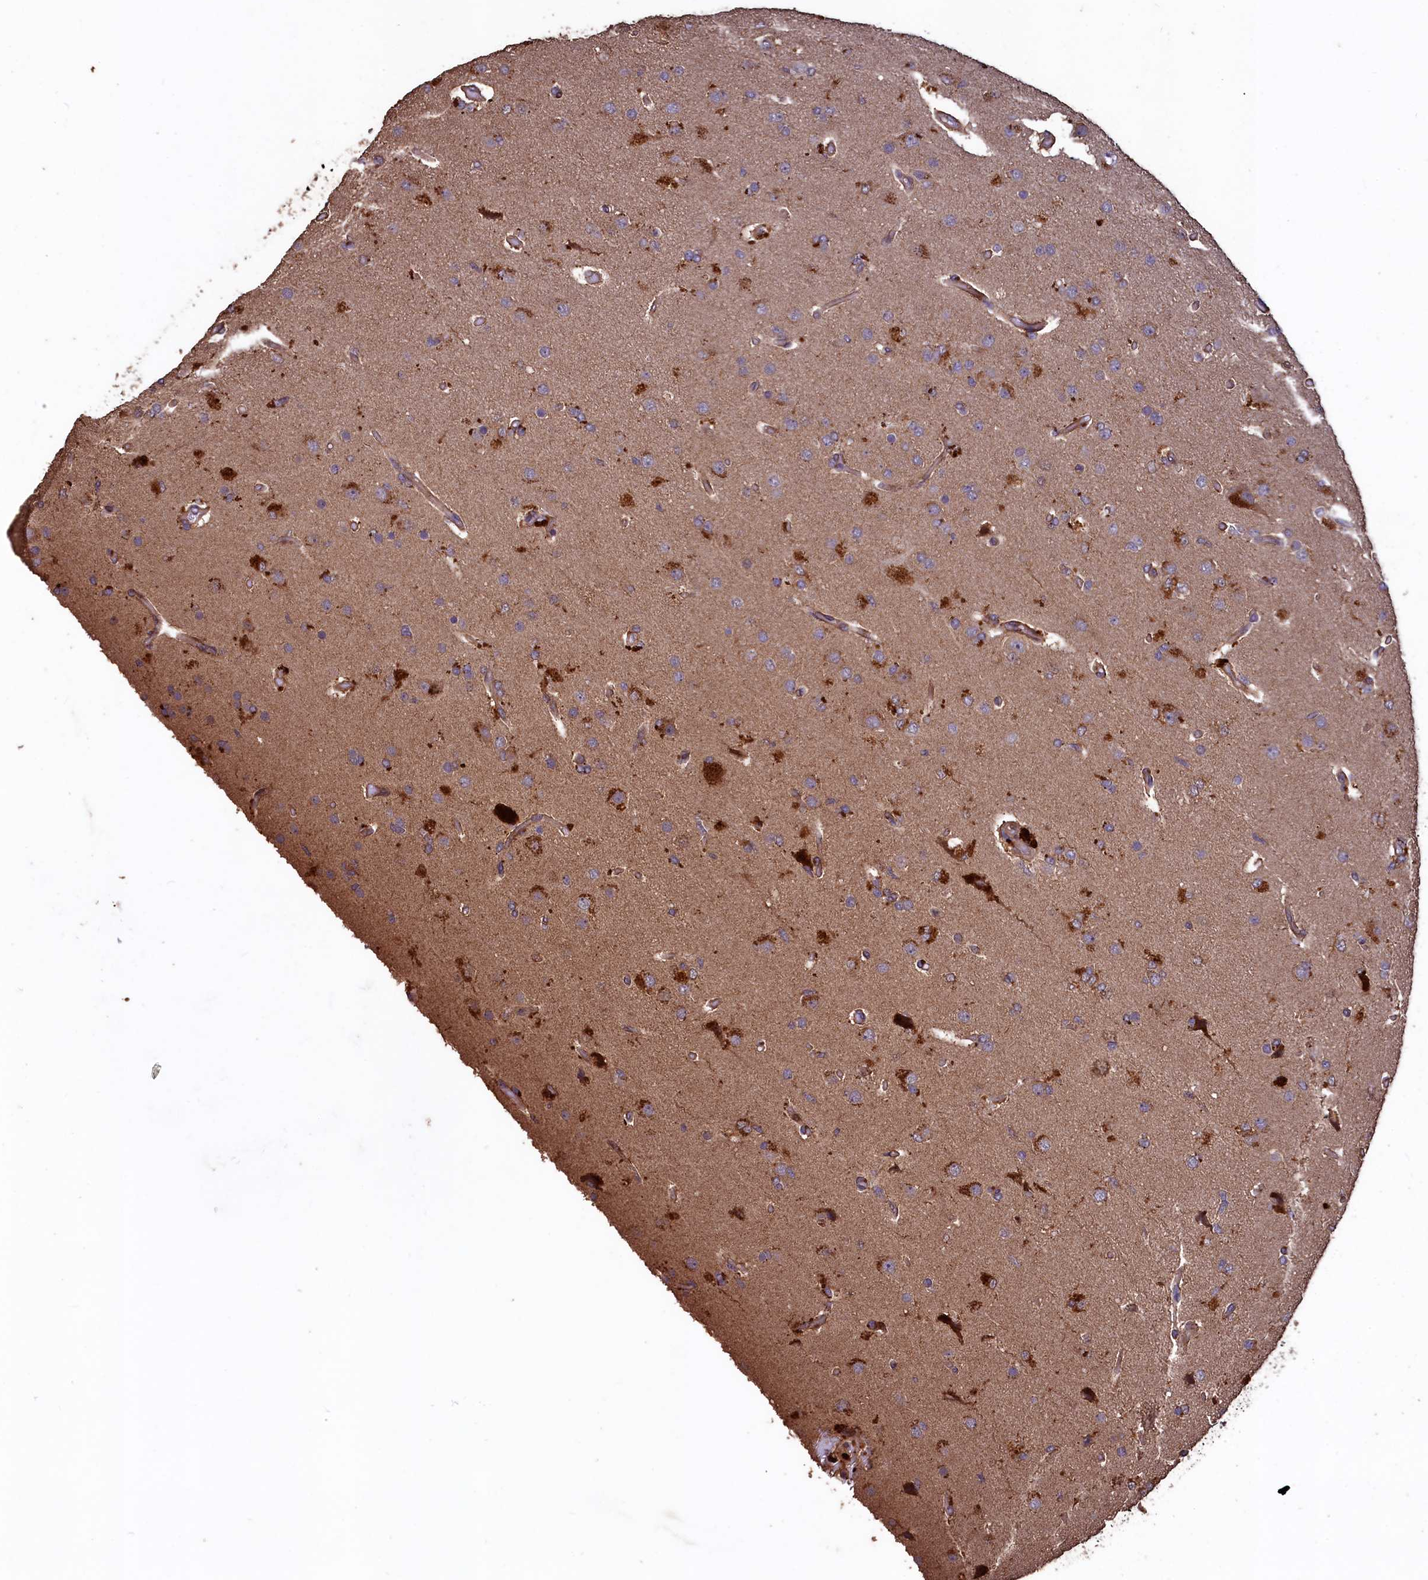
{"staining": {"intensity": "moderate", "quantity": ">75%", "location": "cytoplasmic/membranous"}, "tissue": "glioma", "cell_type": "Tumor cells", "image_type": "cancer", "snomed": [{"axis": "morphology", "description": "Glioma, malignant, High grade"}, {"axis": "topography", "description": "Brain"}], "caption": "Protein analysis of glioma tissue reveals moderate cytoplasmic/membranous positivity in approximately >75% of tumor cells. (Stains: DAB in brown, nuclei in blue, Microscopy: brightfield microscopy at high magnification).", "gene": "TMEM98", "patient": {"sex": "female", "age": 74}}